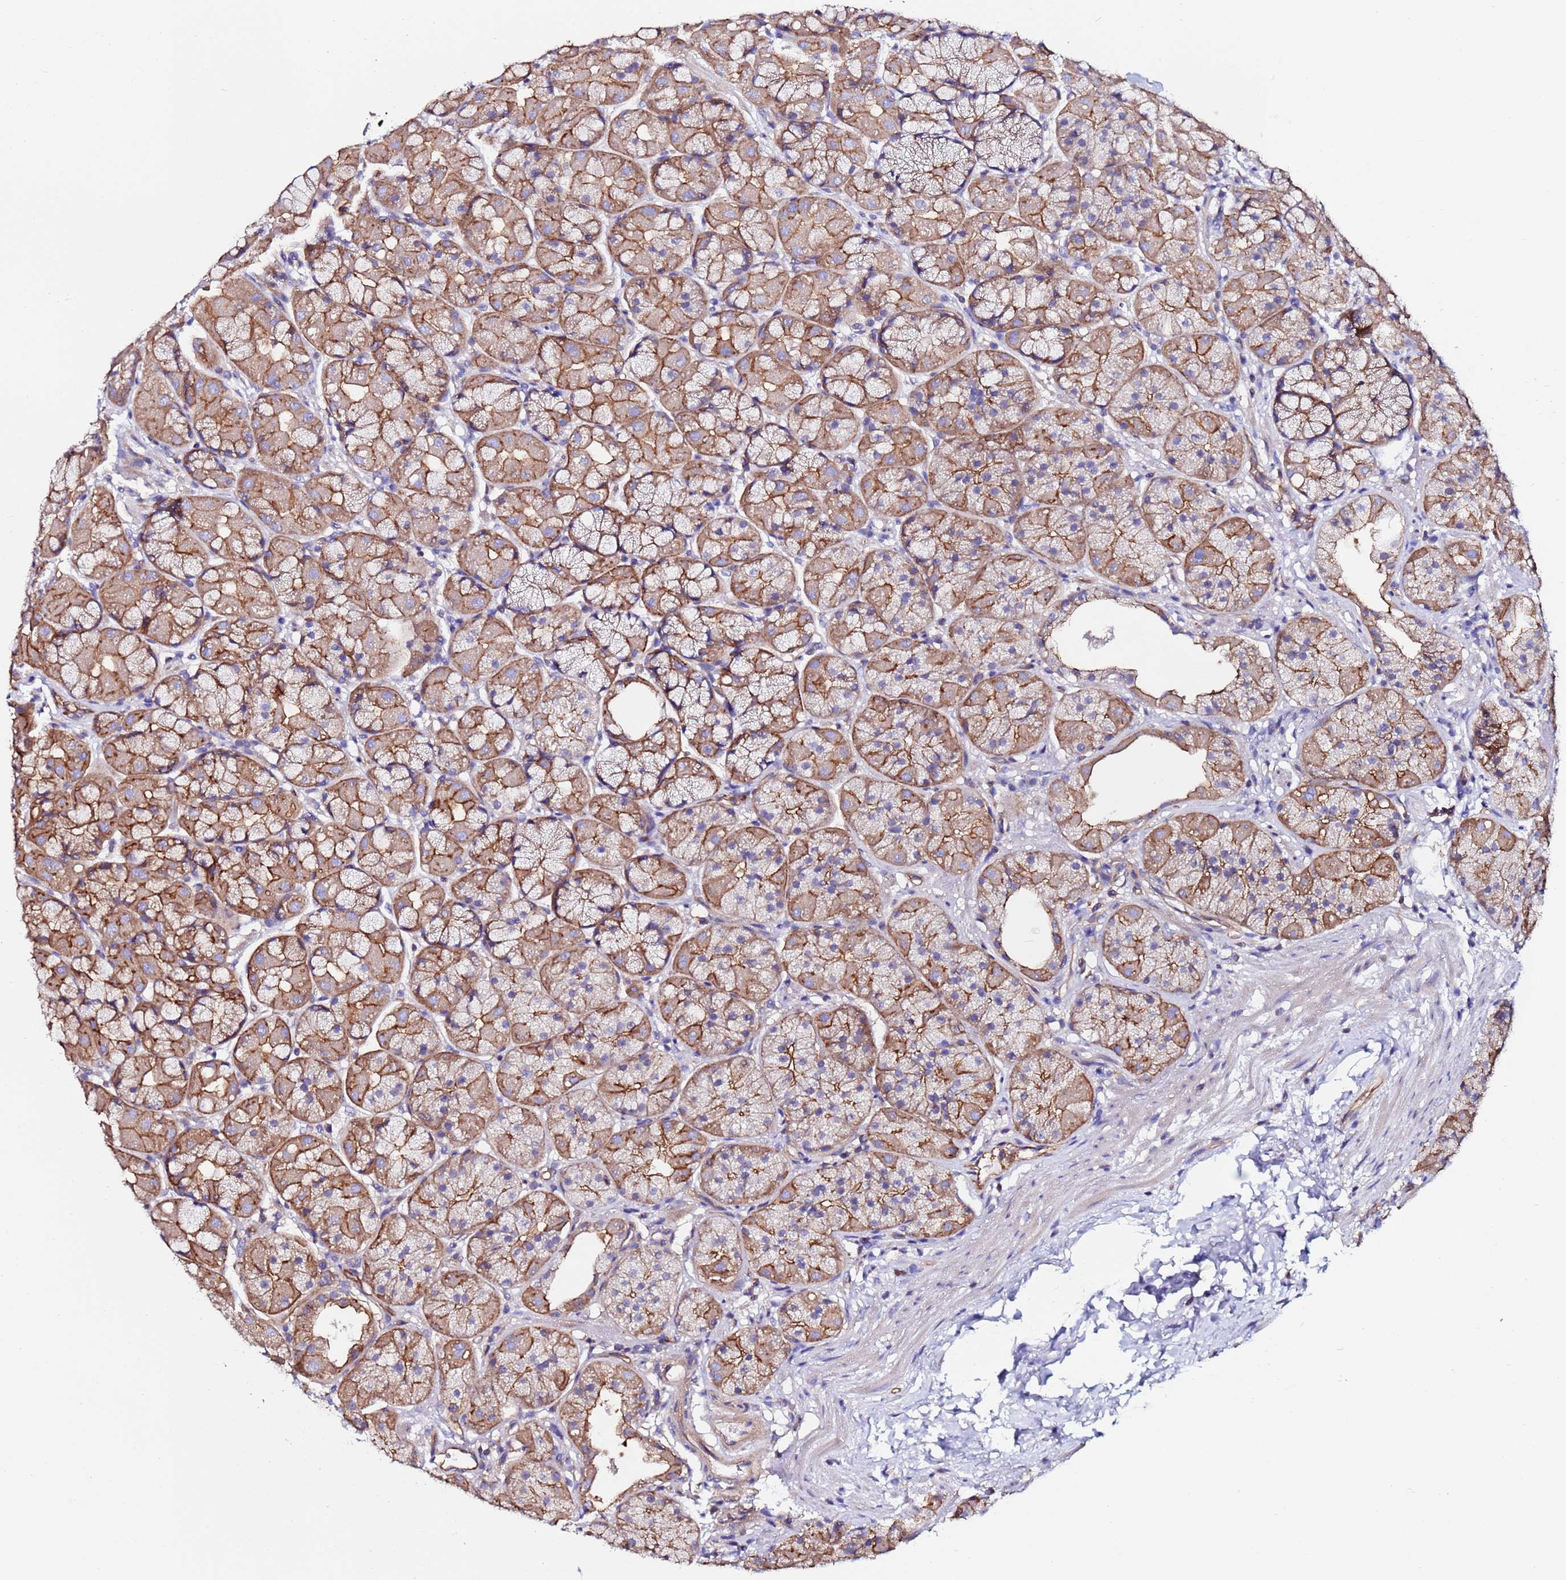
{"staining": {"intensity": "moderate", "quantity": ">75%", "location": "cytoplasmic/membranous"}, "tissue": "stomach", "cell_type": "Glandular cells", "image_type": "normal", "snomed": [{"axis": "morphology", "description": "Normal tissue, NOS"}, {"axis": "topography", "description": "Stomach"}], "caption": "Immunohistochemistry (IHC) of unremarkable stomach exhibits medium levels of moderate cytoplasmic/membranous positivity in about >75% of glandular cells. (Brightfield microscopy of DAB IHC at high magnification).", "gene": "POTEE", "patient": {"sex": "male", "age": 57}}